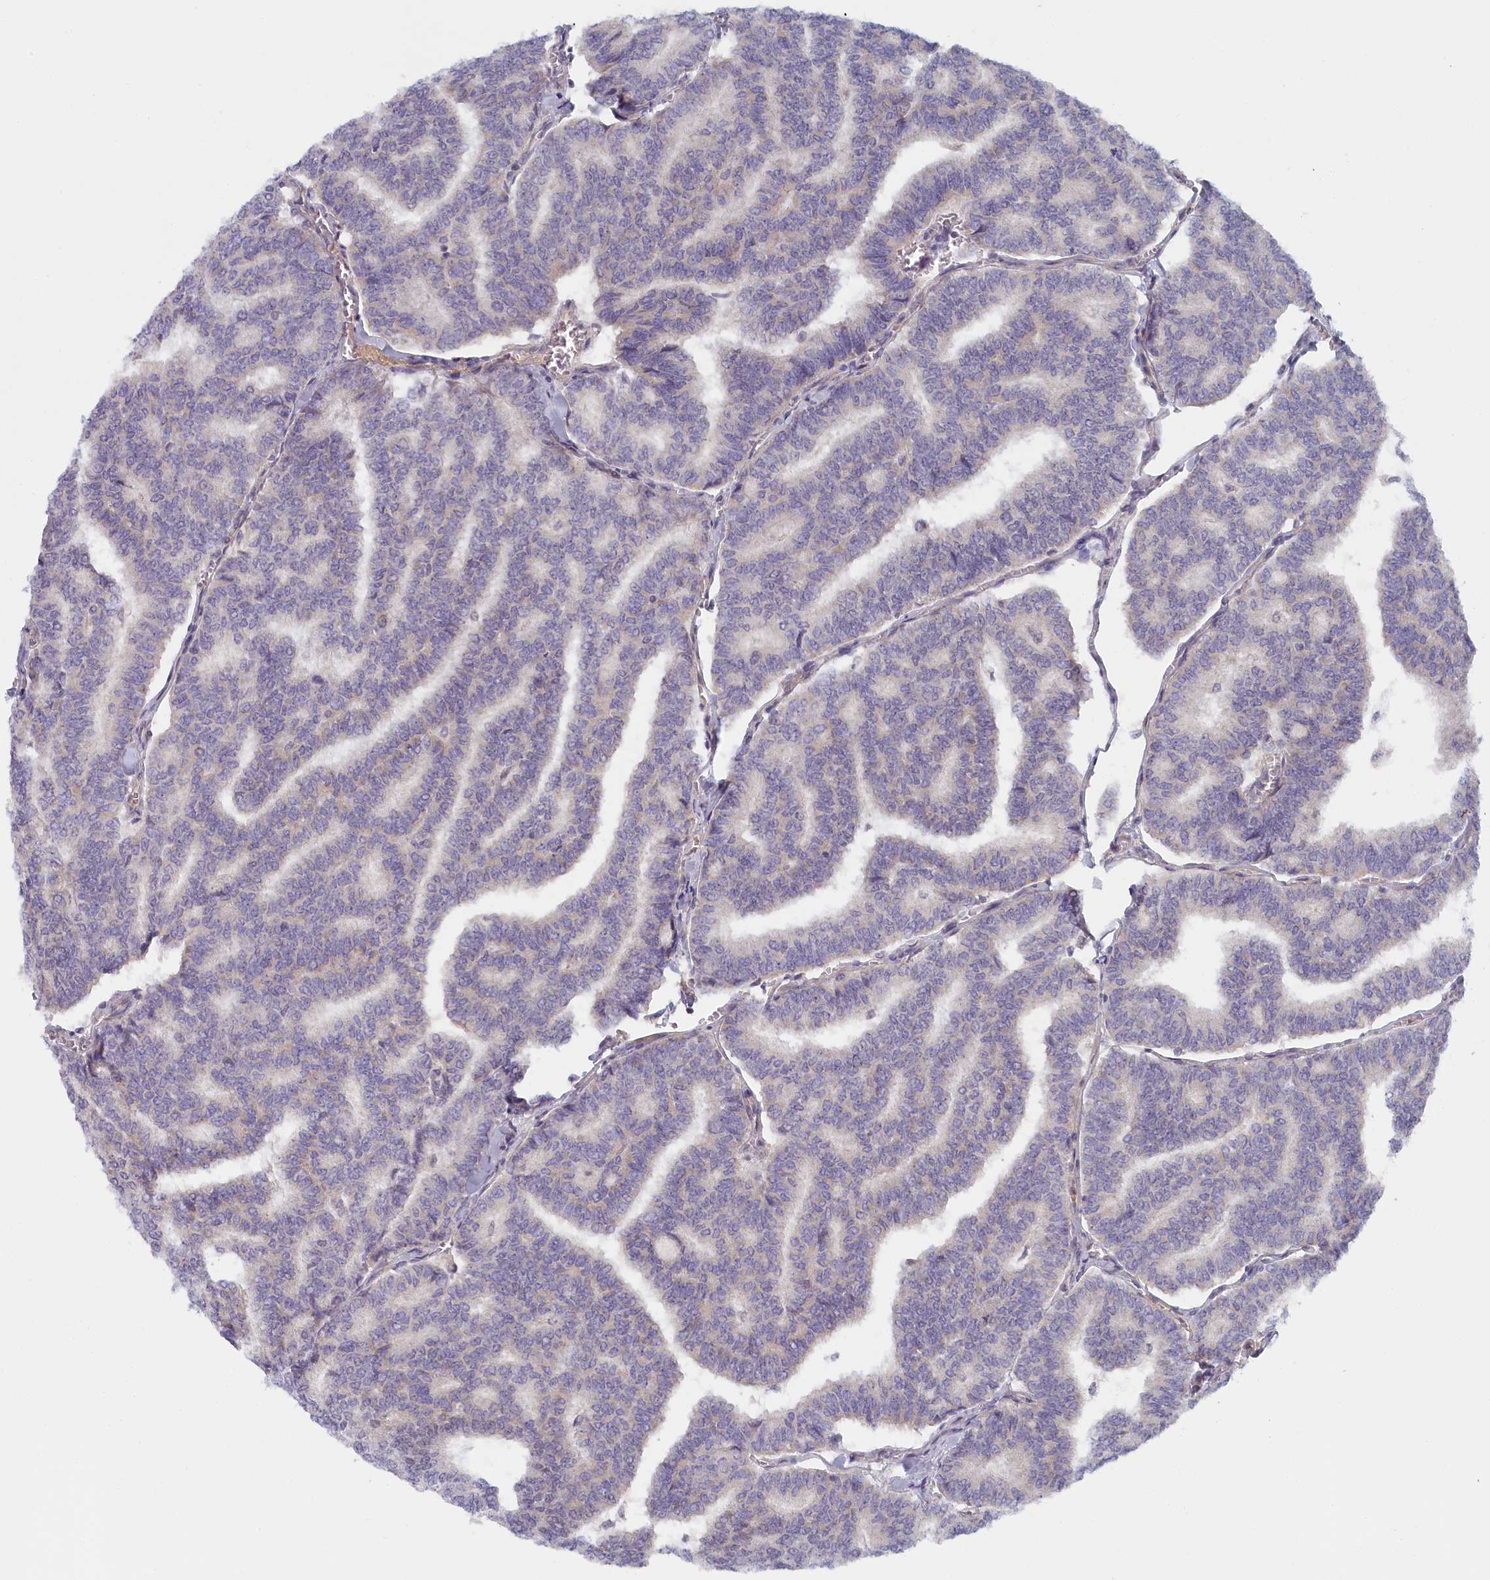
{"staining": {"intensity": "negative", "quantity": "none", "location": "none"}, "tissue": "thyroid cancer", "cell_type": "Tumor cells", "image_type": "cancer", "snomed": [{"axis": "morphology", "description": "Papillary adenocarcinoma, NOS"}, {"axis": "topography", "description": "Thyroid gland"}], "caption": "Tumor cells are negative for protein expression in human papillary adenocarcinoma (thyroid).", "gene": "INTS4", "patient": {"sex": "female", "age": 35}}